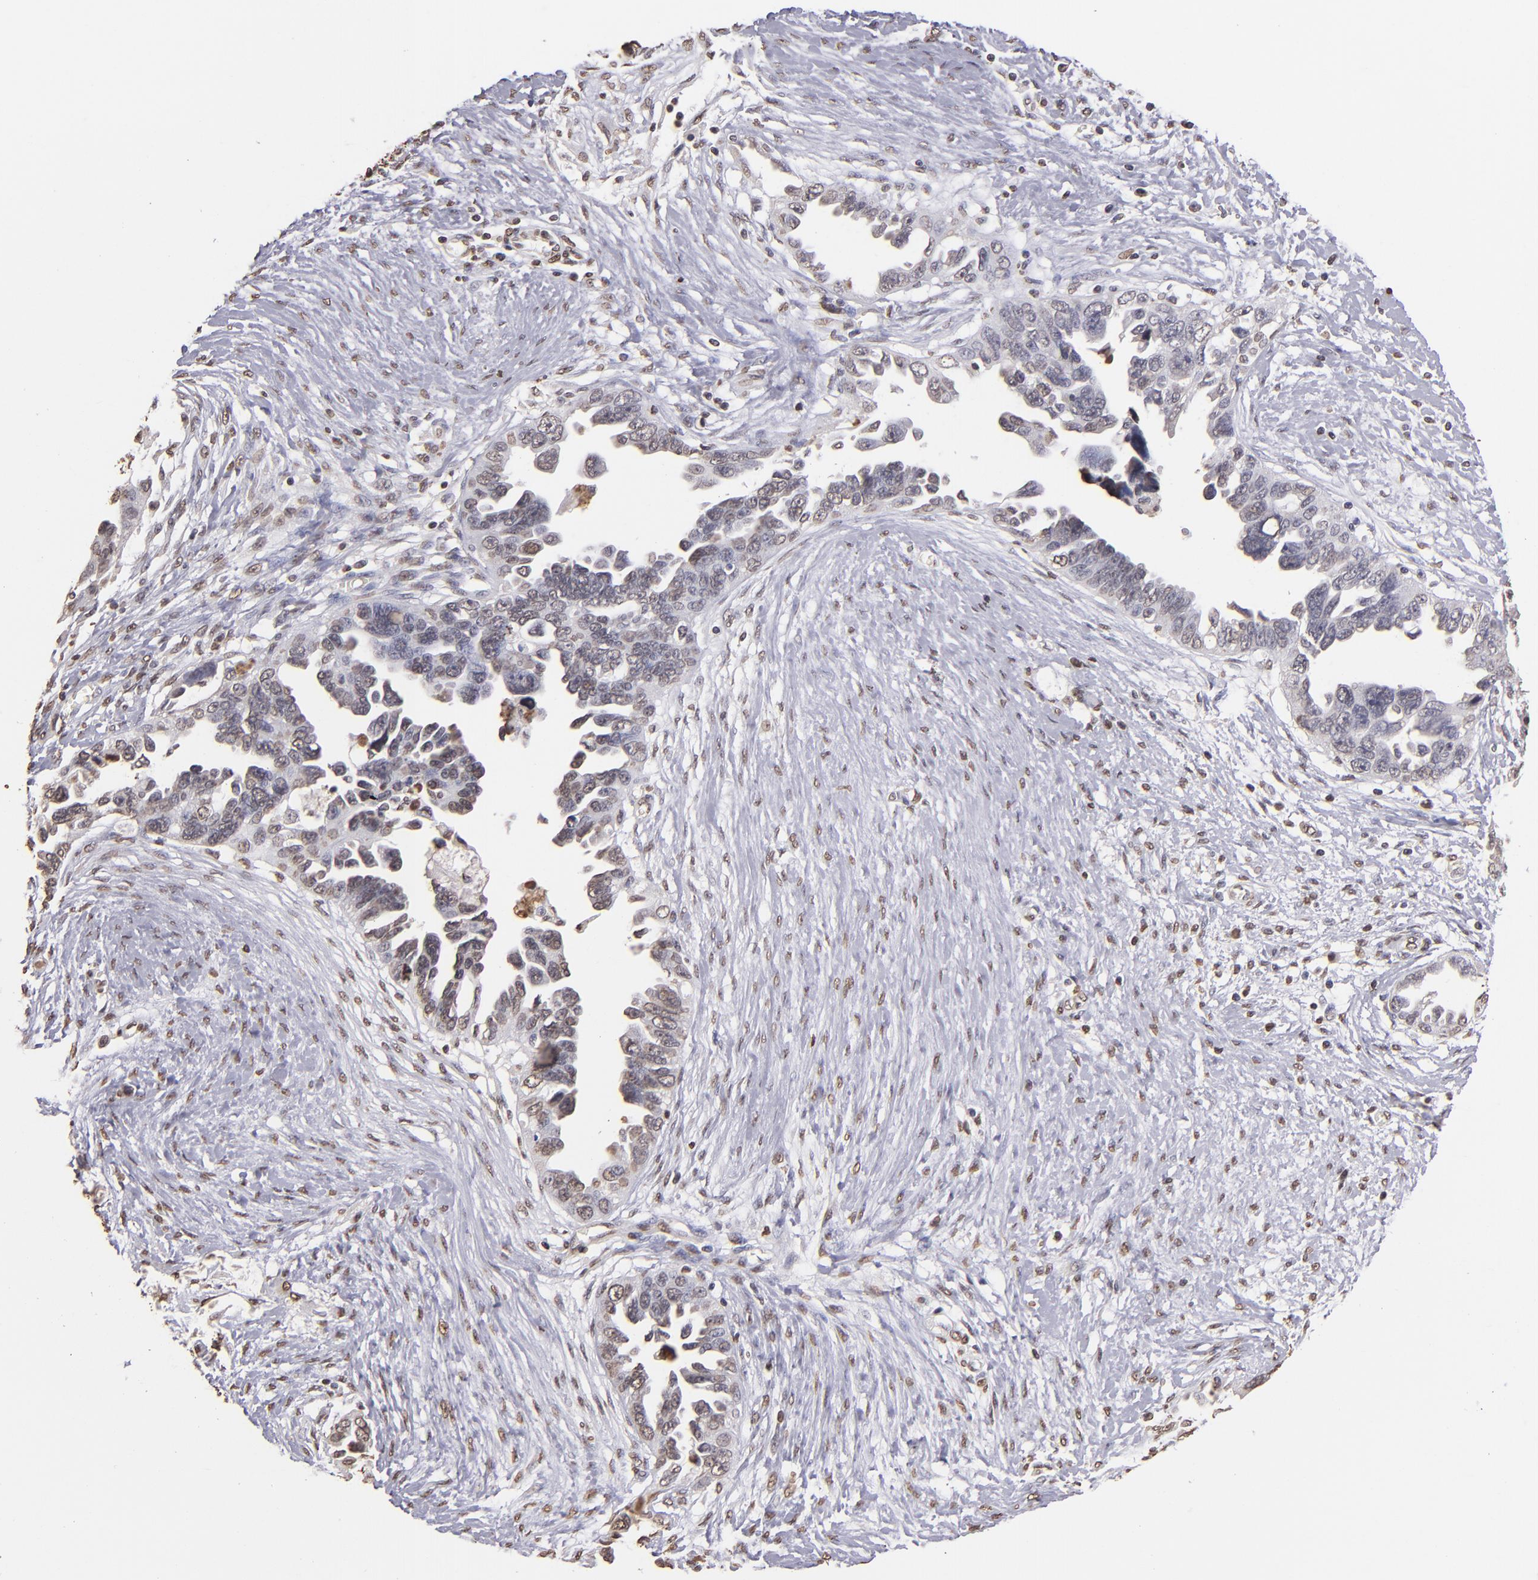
{"staining": {"intensity": "weak", "quantity": "<25%", "location": "cytoplasmic/membranous,nuclear"}, "tissue": "ovarian cancer", "cell_type": "Tumor cells", "image_type": "cancer", "snomed": [{"axis": "morphology", "description": "Cystadenocarcinoma, serous, NOS"}, {"axis": "topography", "description": "Ovary"}], "caption": "Tumor cells are negative for brown protein staining in ovarian serous cystadenocarcinoma.", "gene": "LBX1", "patient": {"sex": "female", "age": 63}}